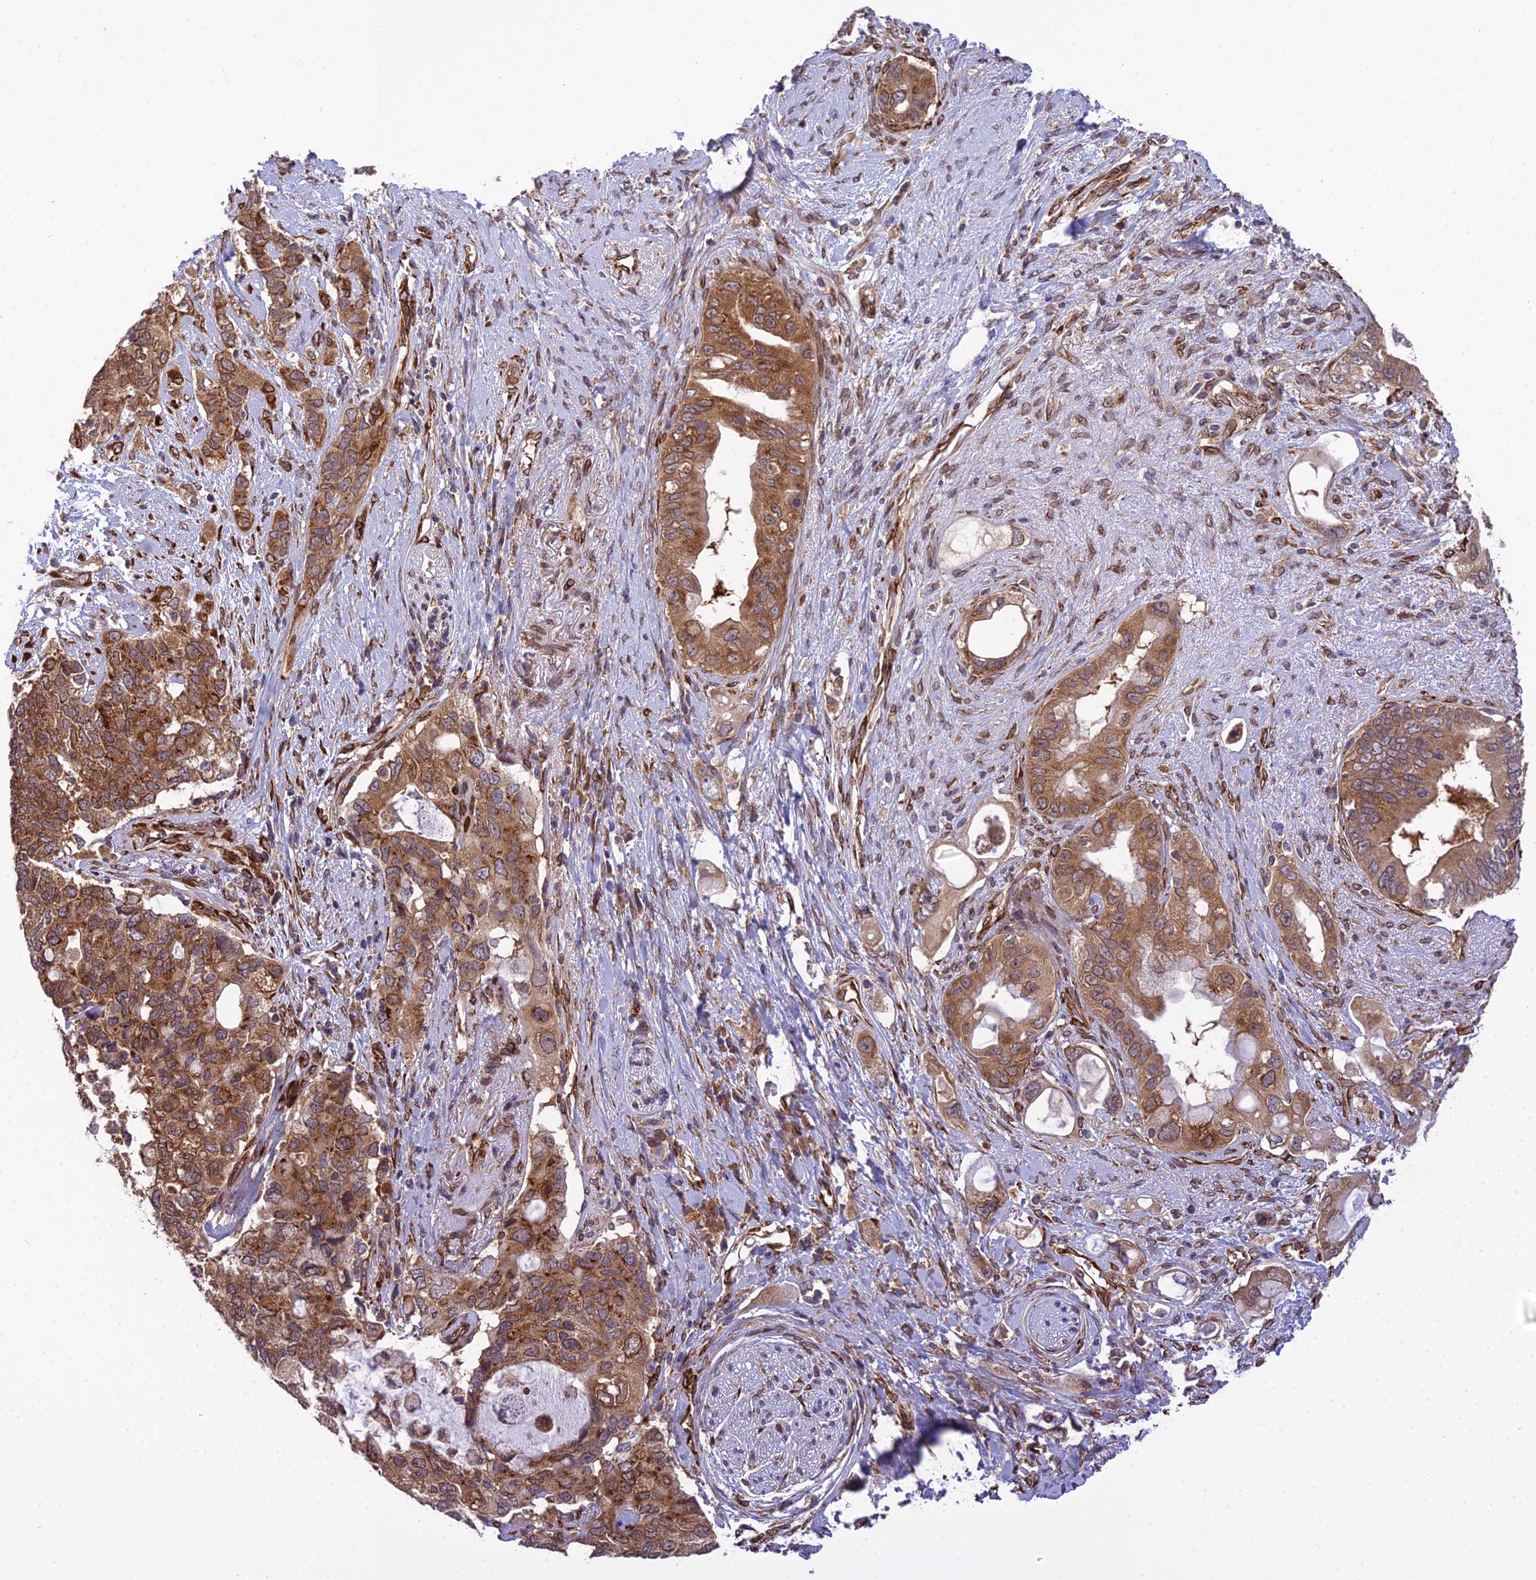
{"staining": {"intensity": "strong", "quantity": ">75%", "location": "cytoplasmic/membranous"}, "tissue": "pancreatic cancer", "cell_type": "Tumor cells", "image_type": "cancer", "snomed": [{"axis": "morphology", "description": "Adenocarcinoma, NOS"}, {"axis": "topography", "description": "Pancreas"}], "caption": "Protein staining reveals strong cytoplasmic/membranous staining in about >75% of tumor cells in adenocarcinoma (pancreatic).", "gene": "DHCR7", "patient": {"sex": "female", "age": 56}}